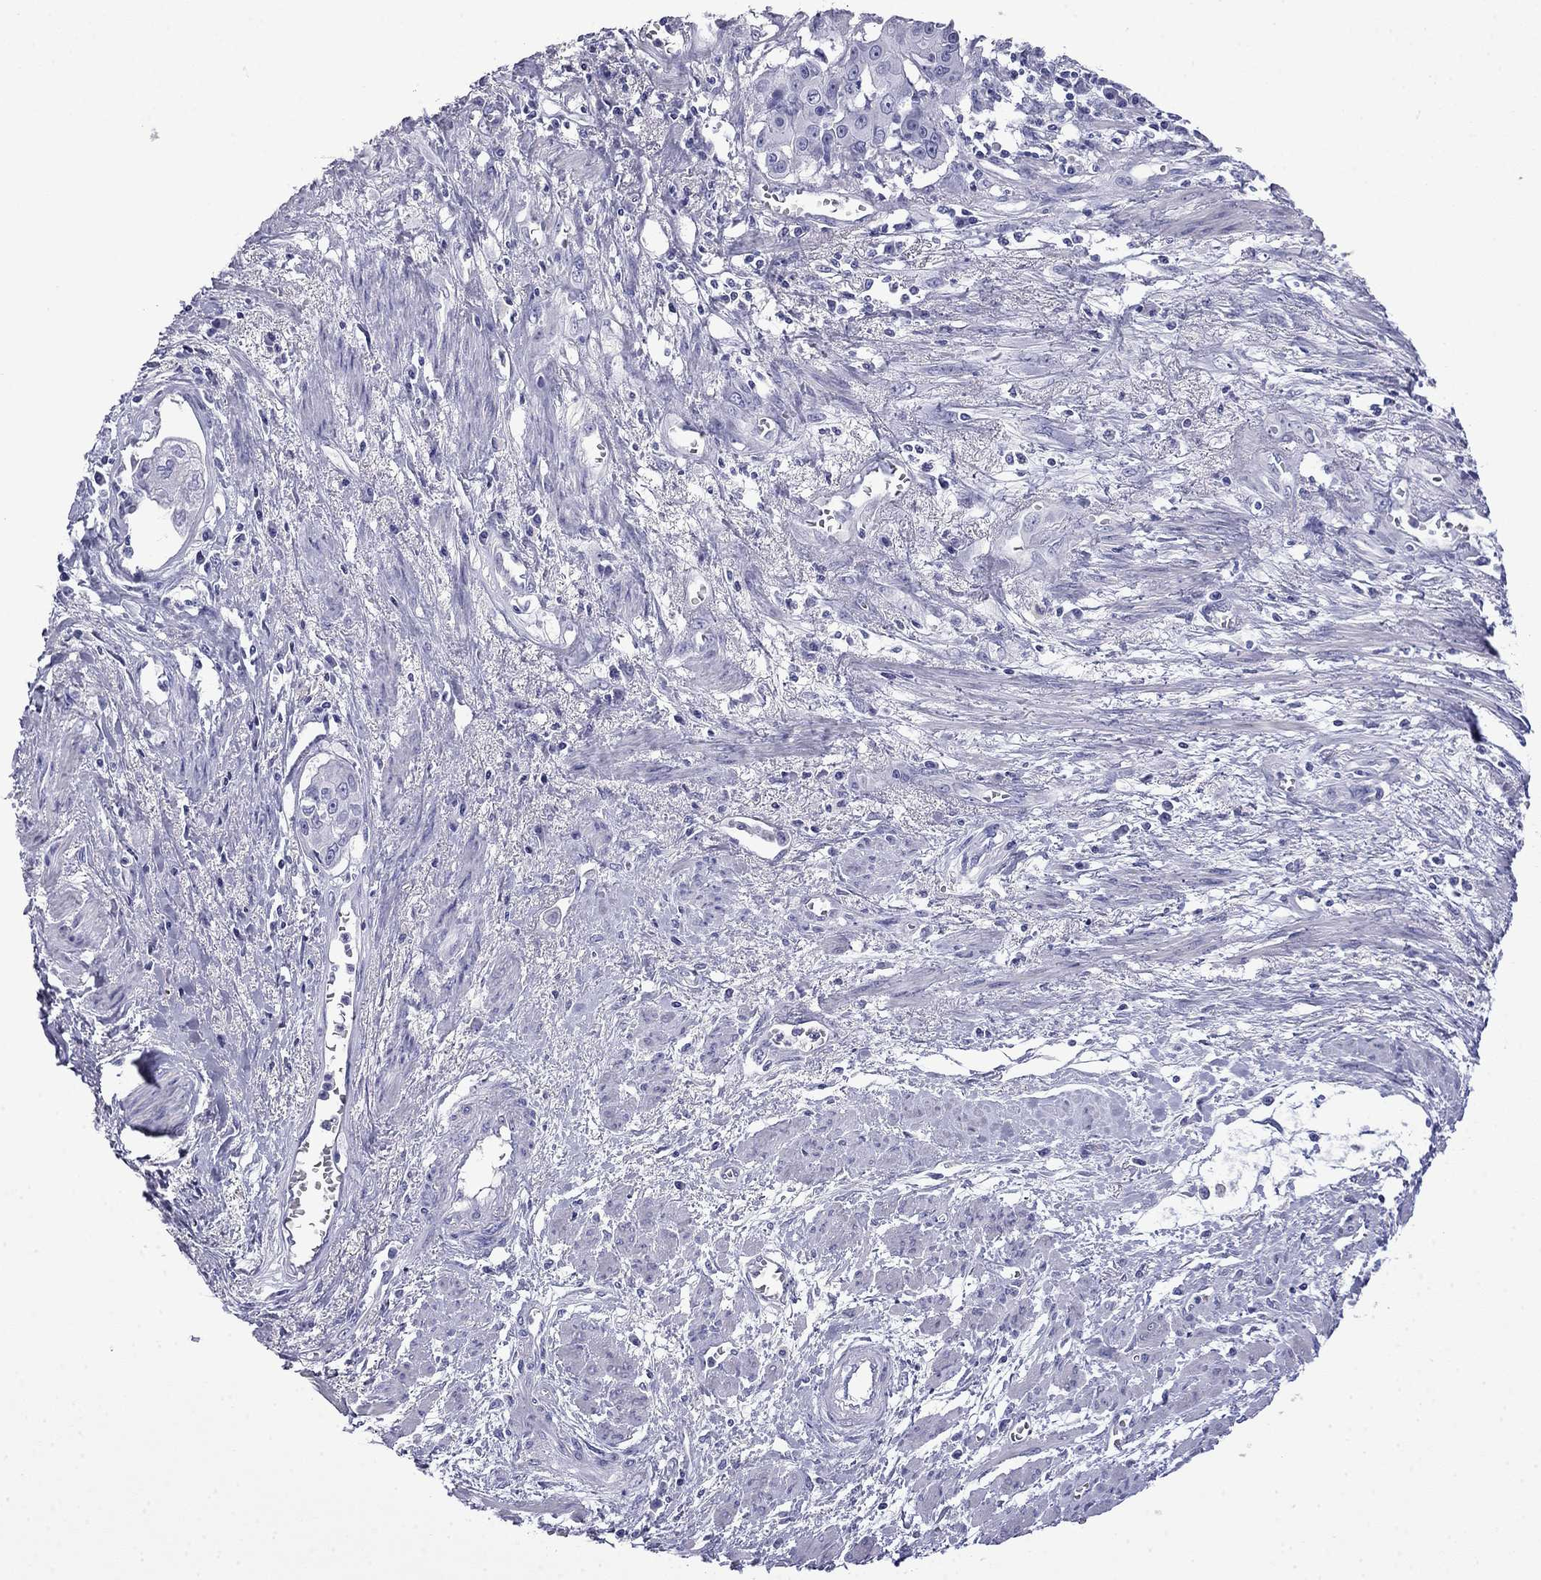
{"staining": {"intensity": "negative", "quantity": "none", "location": "none"}, "tissue": "cervical cancer", "cell_type": "Tumor cells", "image_type": "cancer", "snomed": [{"axis": "morphology", "description": "Squamous cell carcinoma, NOS"}, {"axis": "topography", "description": "Cervix"}], "caption": "An immunohistochemistry (IHC) photomicrograph of squamous cell carcinoma (cervical) is shown. There is no staining in tumor cells of squamous cell carcinoma (cervical). The staining is performed using DAB (3,3'-diaminobenzidine) brown chromogen with nuclei counter-stained in using hematoxylin.", "gene": "MYO15A", "patient": {"sex": "female", "age": 58}}